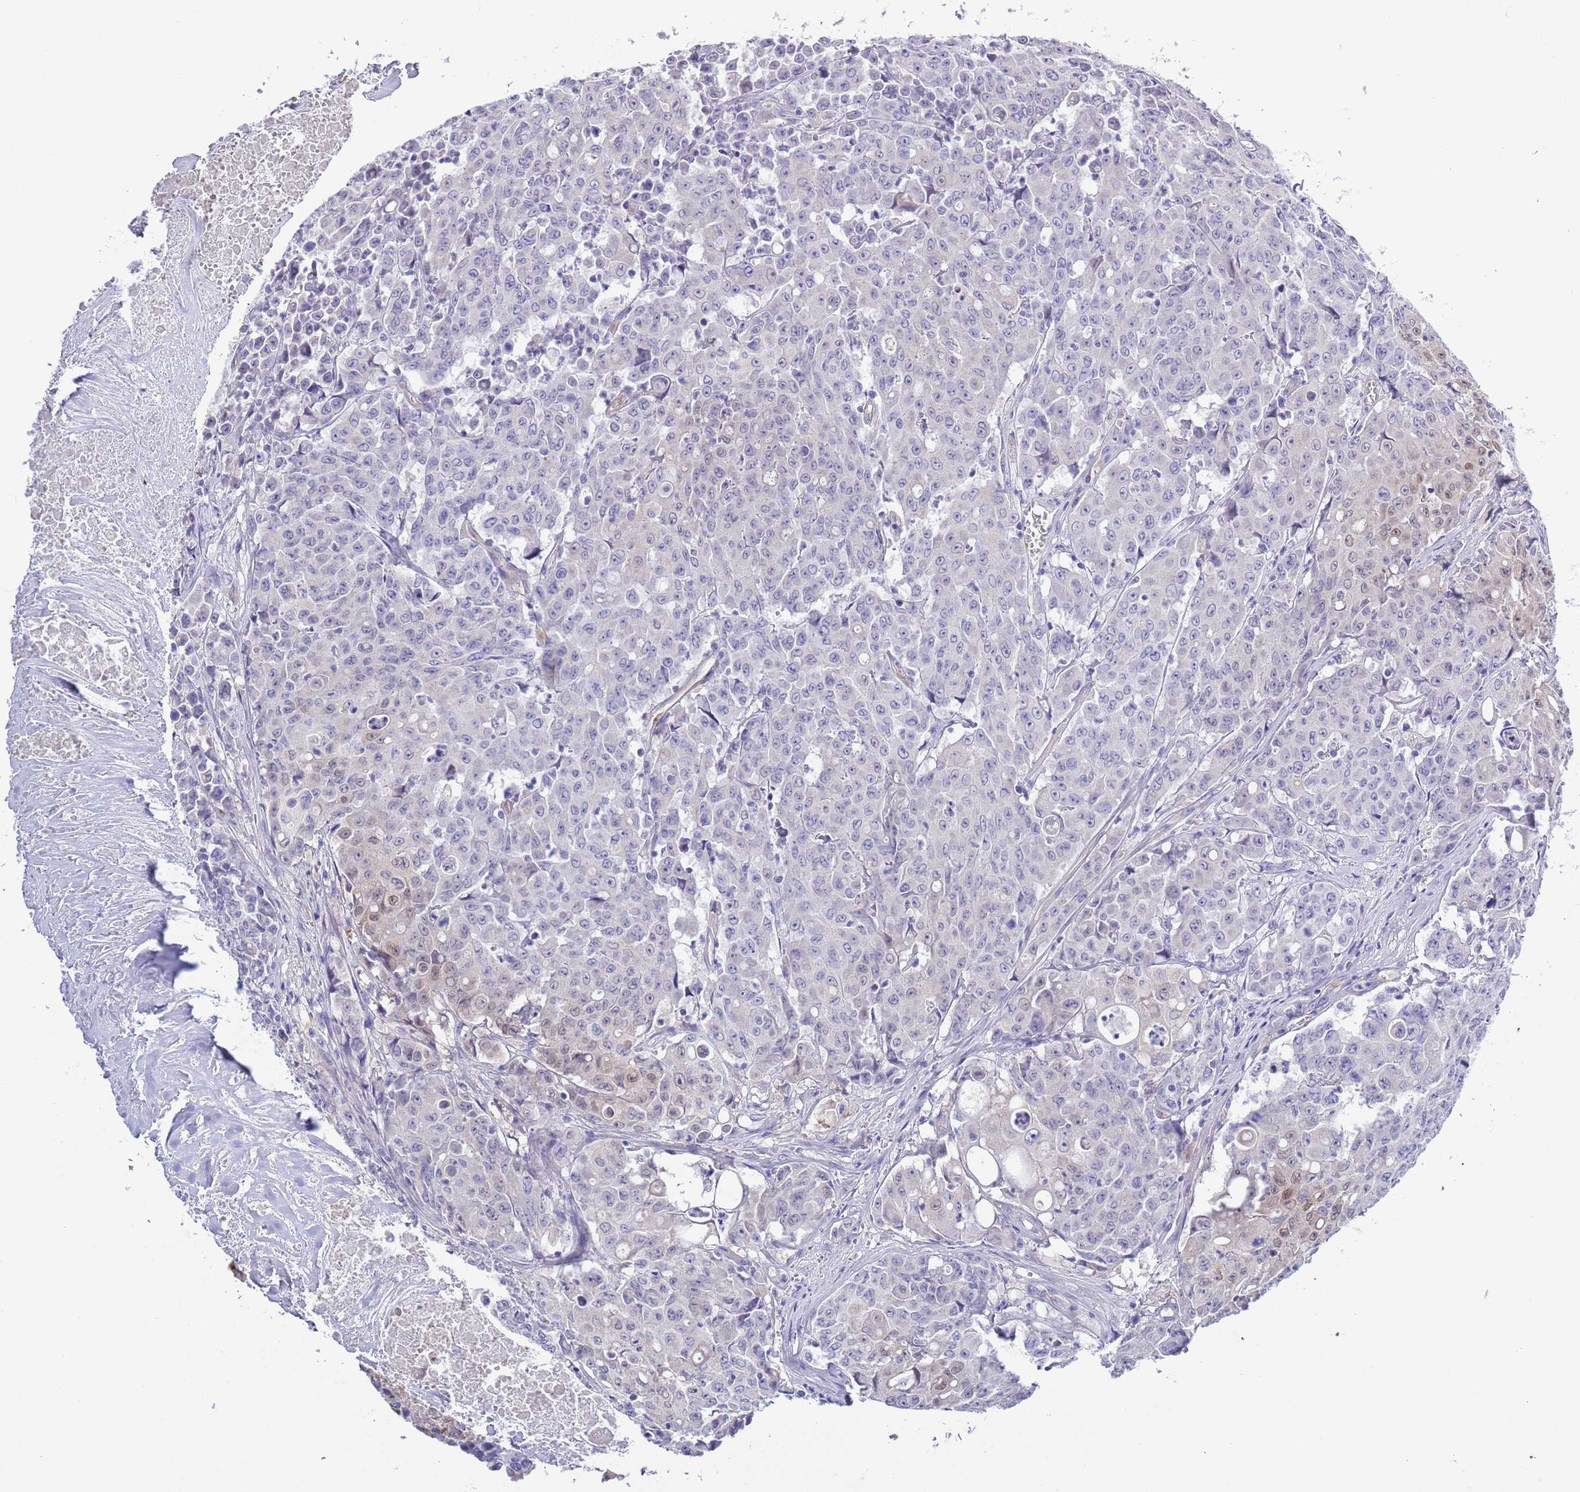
{"staining": {"intensity": "weak", "quantity": "<25%", "location": "nuclear"}, "tissue": "colorectal cancer", "cell_type": "Tumor cells", "image_type": "cancer", "snomed": [{"axis": "morphology", "description": "Adenocarcinoma, NOS"}, {"axis": "topography", "description": "Colon"}], "caption": "Immunohistochemical staining of human colorectal adenocarcinoma exhibits no significant positivity in tumor cells.", "gene": "BRMS1L", "patient": {"sex": "male", "age": 51}}